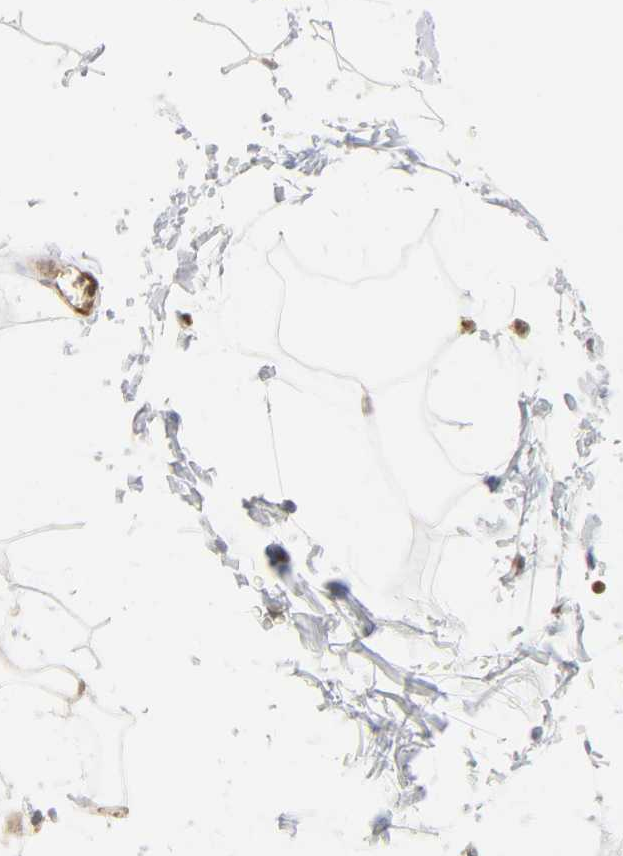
{"staining": {"intensity": "moderate", "quantity": ">75%", "location": "cytoplasmic/membranous,nuclear"}, "tissue": "adipose tissue", "cell_type": "Adipocytes", "image_type": "normal", "snomed": [{"axis": "morphology", "description": "Normal tissue, NOS"}, {"axis": "topography", "description": "Soft tissue"}], "caption": "IHC micrograph of normal adipose tissue stained for a protein (brown), which exhibits medium levels of moderate cytoplasmic/membranous,nuclear staining in approximately >75% of adipocytes.", "gene": "CDC37", "patient": {"sex": "male", "age": 72}}